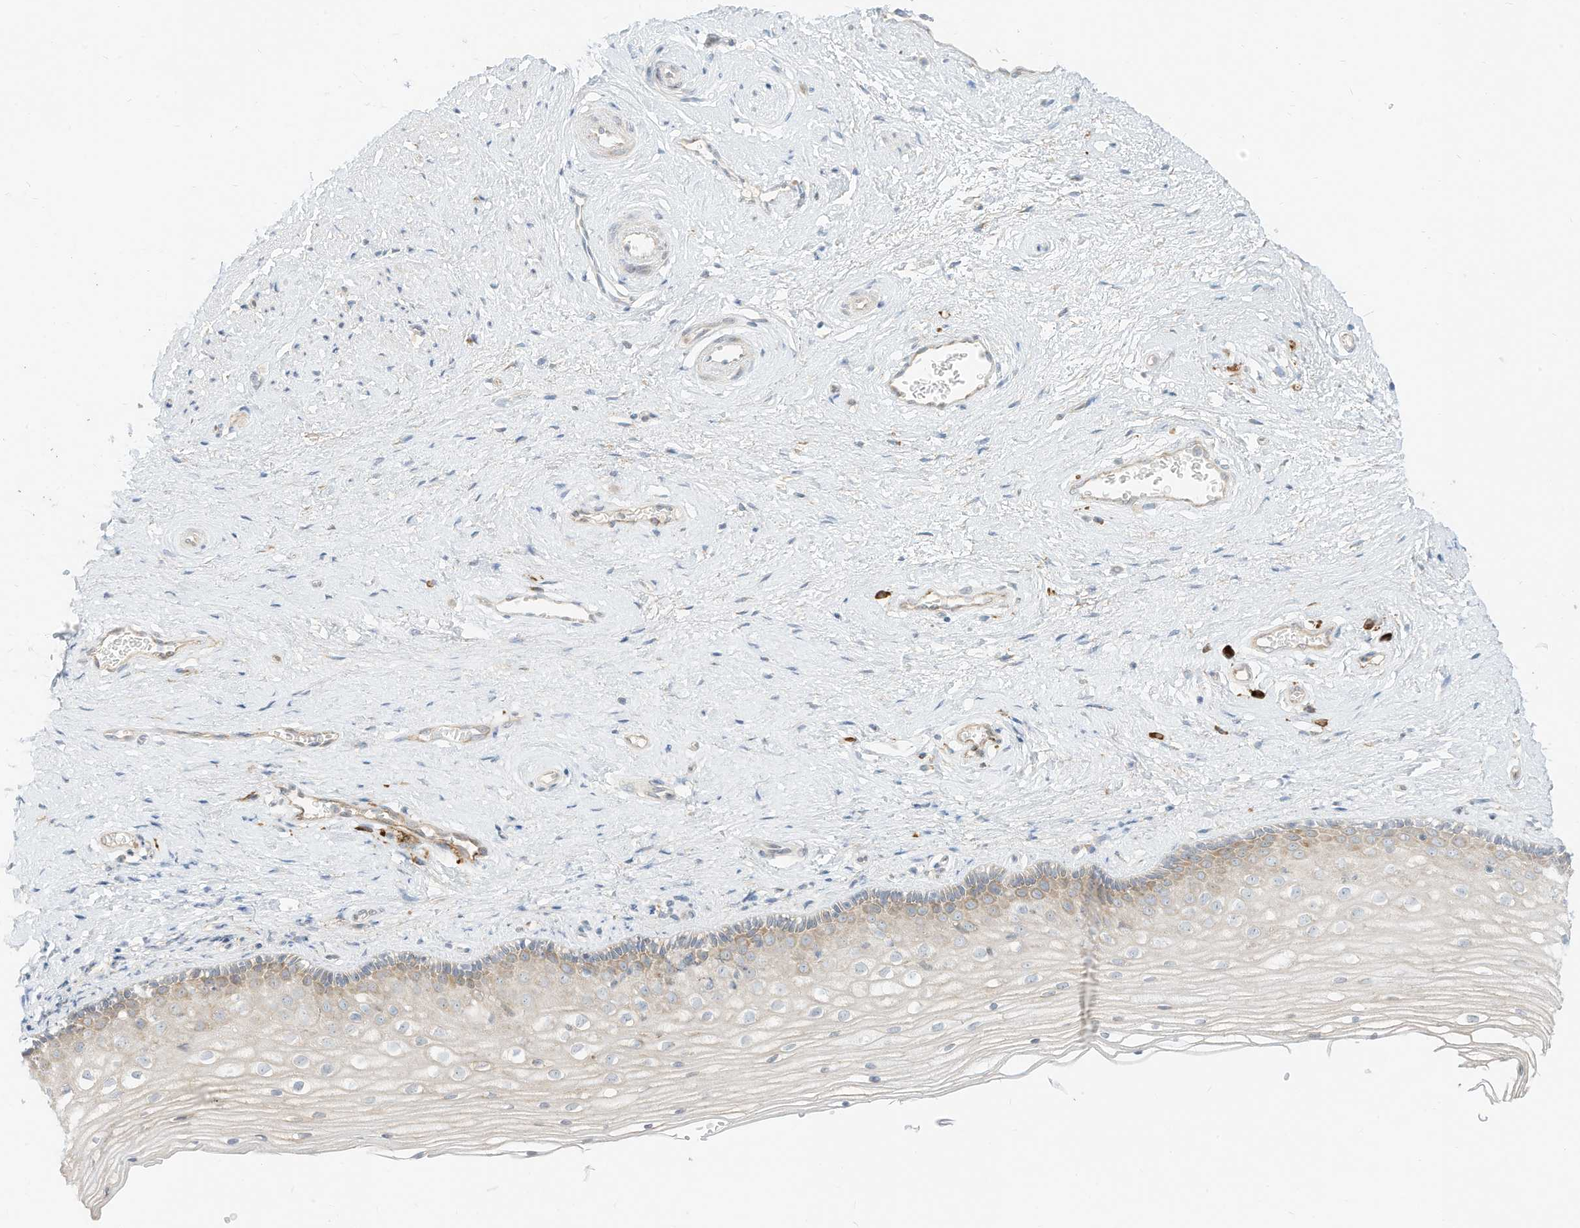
{"staining": {"intensity": "weak", "quantity": "<25%", "location": "cytoplasmic/membranous"}, "tissue": "vagina", "cell_type": "Squamous epithelial cells", "image_type": "normal", "snomed": [{"axis": "morphology", "description": "Normal tissue, NOS"}, {"axis": "topography", "description": "Vagina"}], "caption": "Vagina stained for a protein using IHC displays no positivity squamous epithelial cells.", "gene": "STT3A", "patient": {"sex": "female", "age": 46}}